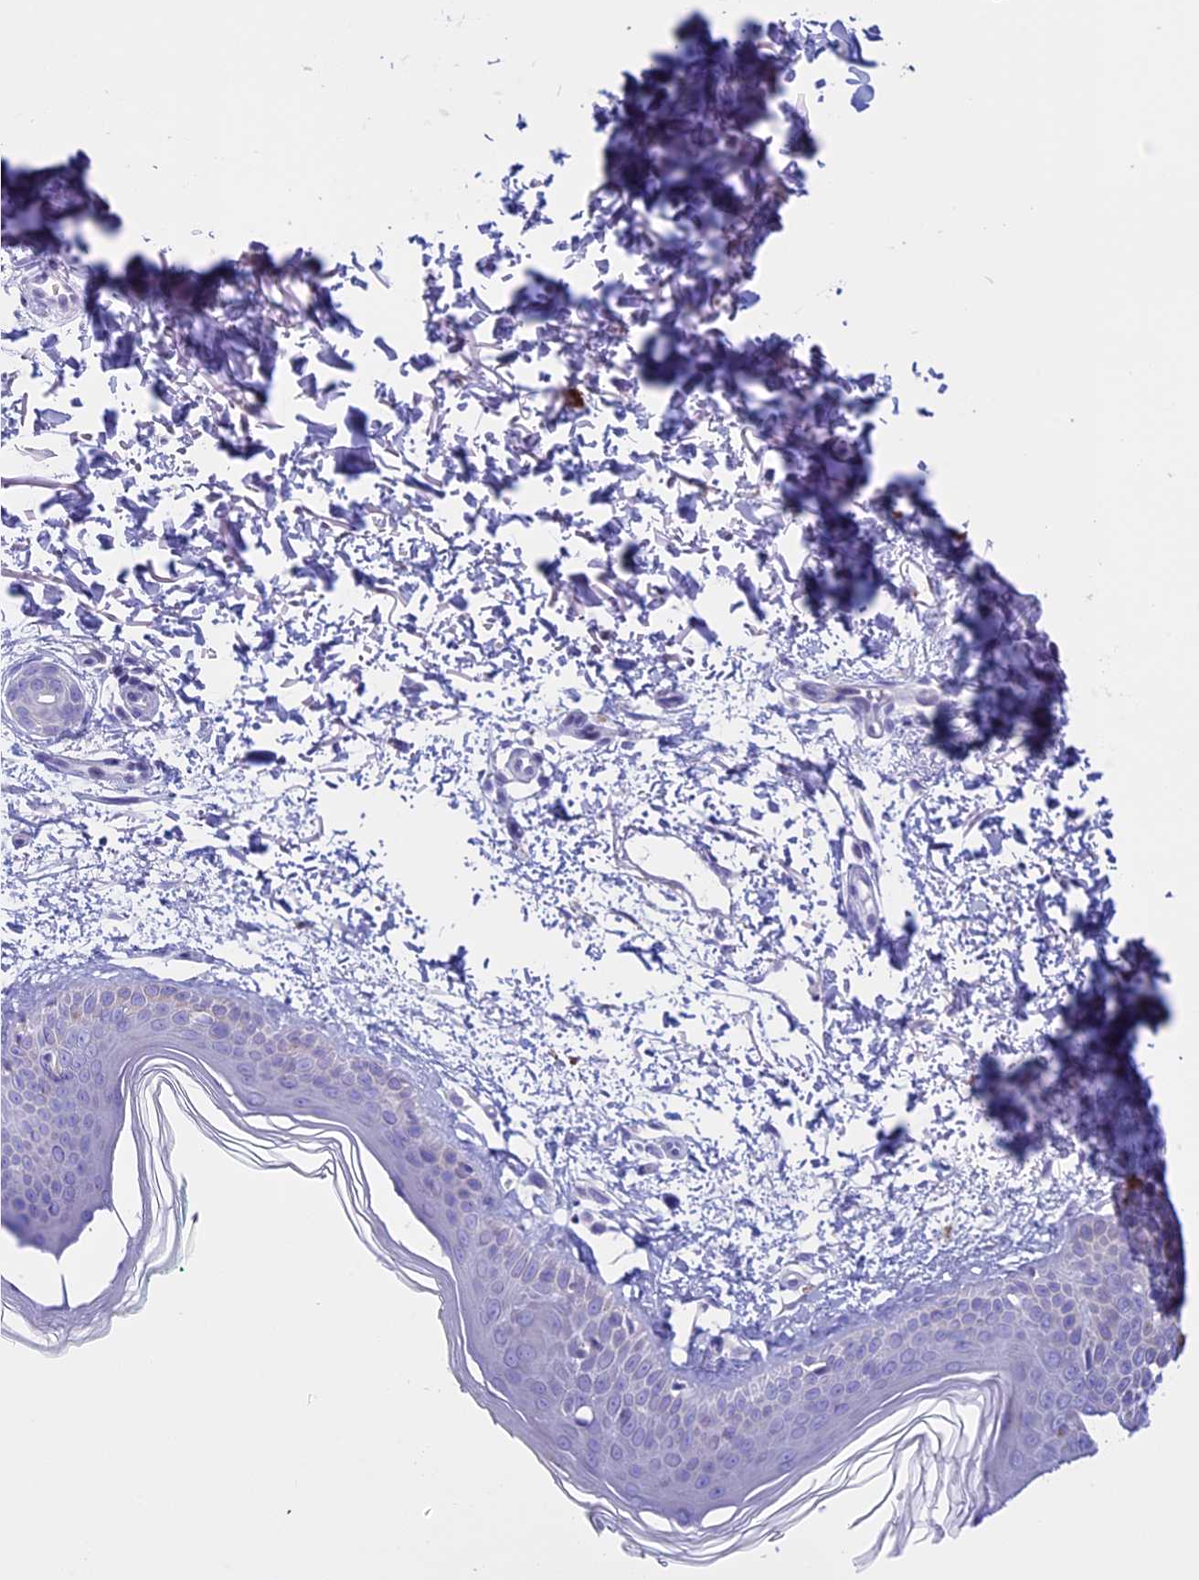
{"staining": {"intensity": "negative", "quantity": "none", "location": "none"}, "tissue": "skin", "cell_type": "Fibroblasts", "image_type": "normal", "snomed": [{"axis": "morphology", "description": "Normal tissue, NOS"}, {"axis": "topography", "description": "Skin"}], "caption": "IHC of unremarkable skin shows no expression in fibroblasts.", "gene": "ZNF563", "patient": {"sex": "male", "age": 66}}